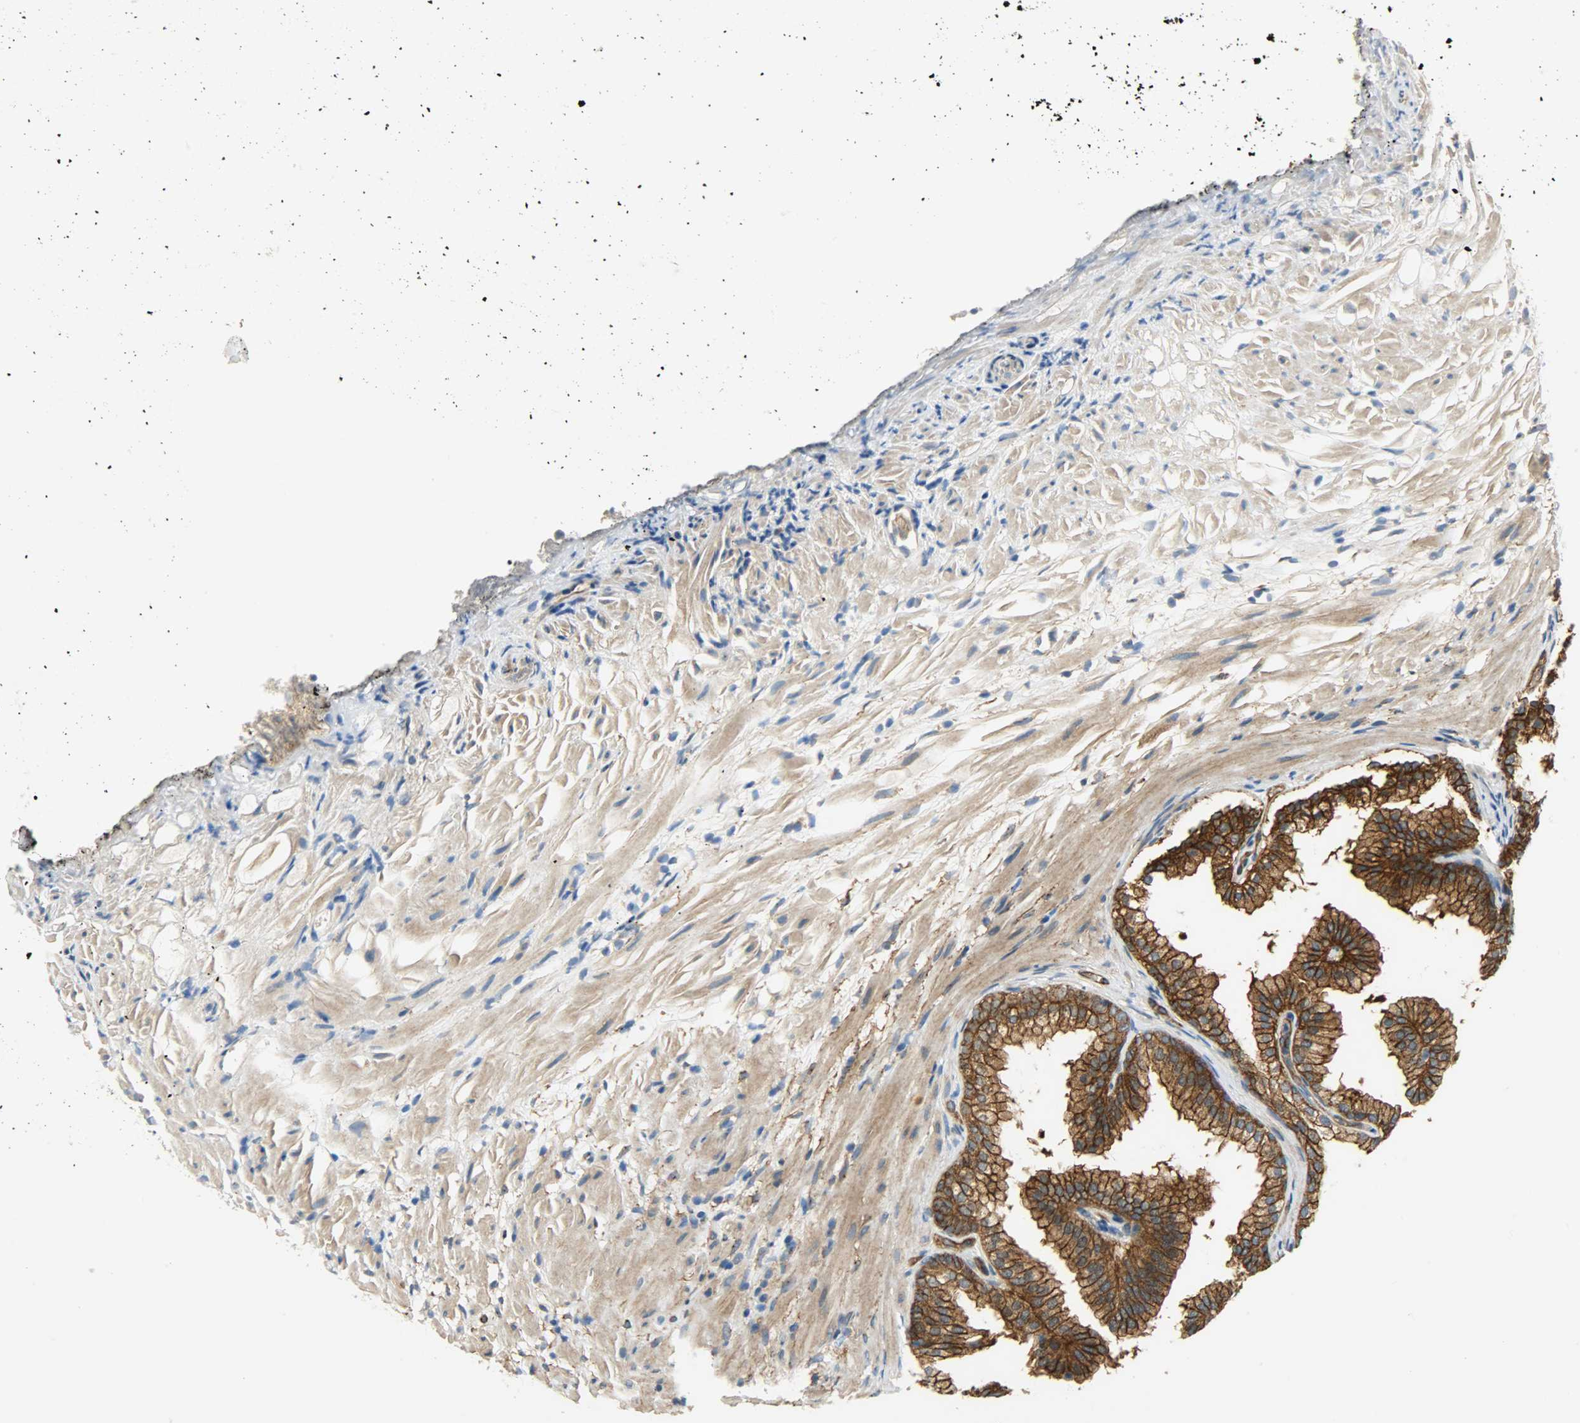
{"staining": {"intensity": "strong", "quantity": ">75%", "location": "cytoplasmic/membranous"}, "tissue": "prostate", "cell_type": "Glandular cells", "image_type": "normal", "snomed": [{"axis": "morphology", "description": "Normal tissue, NOS"}, {"axis": "topography", "description": "Prostate"}], "caption": "This is an image of IHC staining of benign prostate, which shows strong positivity in the cytoplasmic/membranous of glandular cells.", "gene": "KIAA1217", "patient": {"sex": "male", "age": 76}}